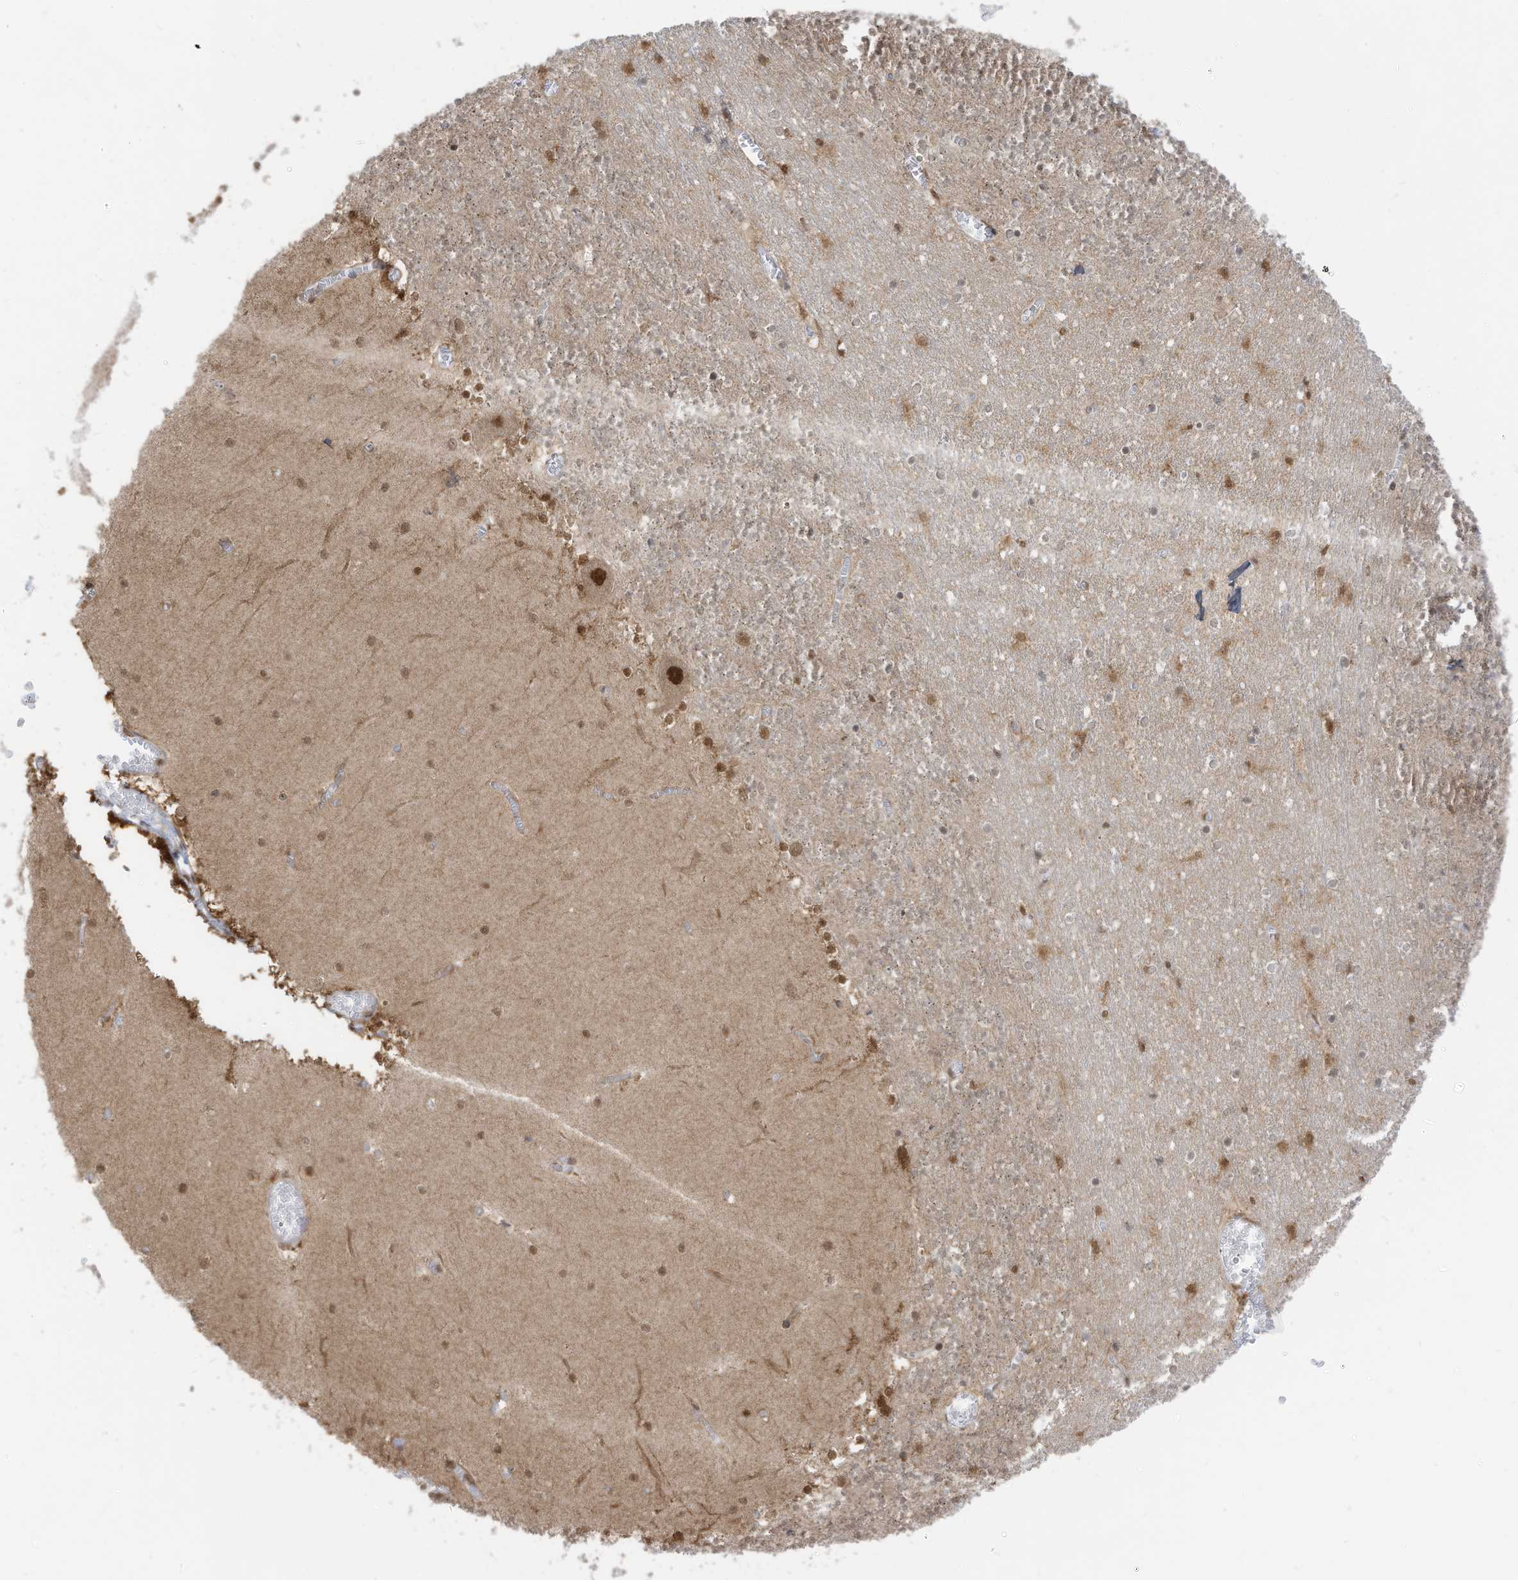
{"staining": {"intensity": "moderate", "quantity": "<25%", "location": "cytoplasmic/membranous,nuclear"}, "tissue": "cerebellum", "cell_type": "Cells in granular layer", "image_type": "normal", "snomed": [{"axis": "morphology", "description": "Normal tissue, NOS"}, {"axis": "topography", "description": "Cerebellum"}], "caption": "IHC of benign human cerebellum shows low levels of moderate cytoplasmic/membranous,nuclear expression in approximately <25% of cells in granular layer. The protein is shown in brown color, while the nuclei are stained blue.", "gene": "KPNB1", "patient": {"sex": "female", "age": 28}}